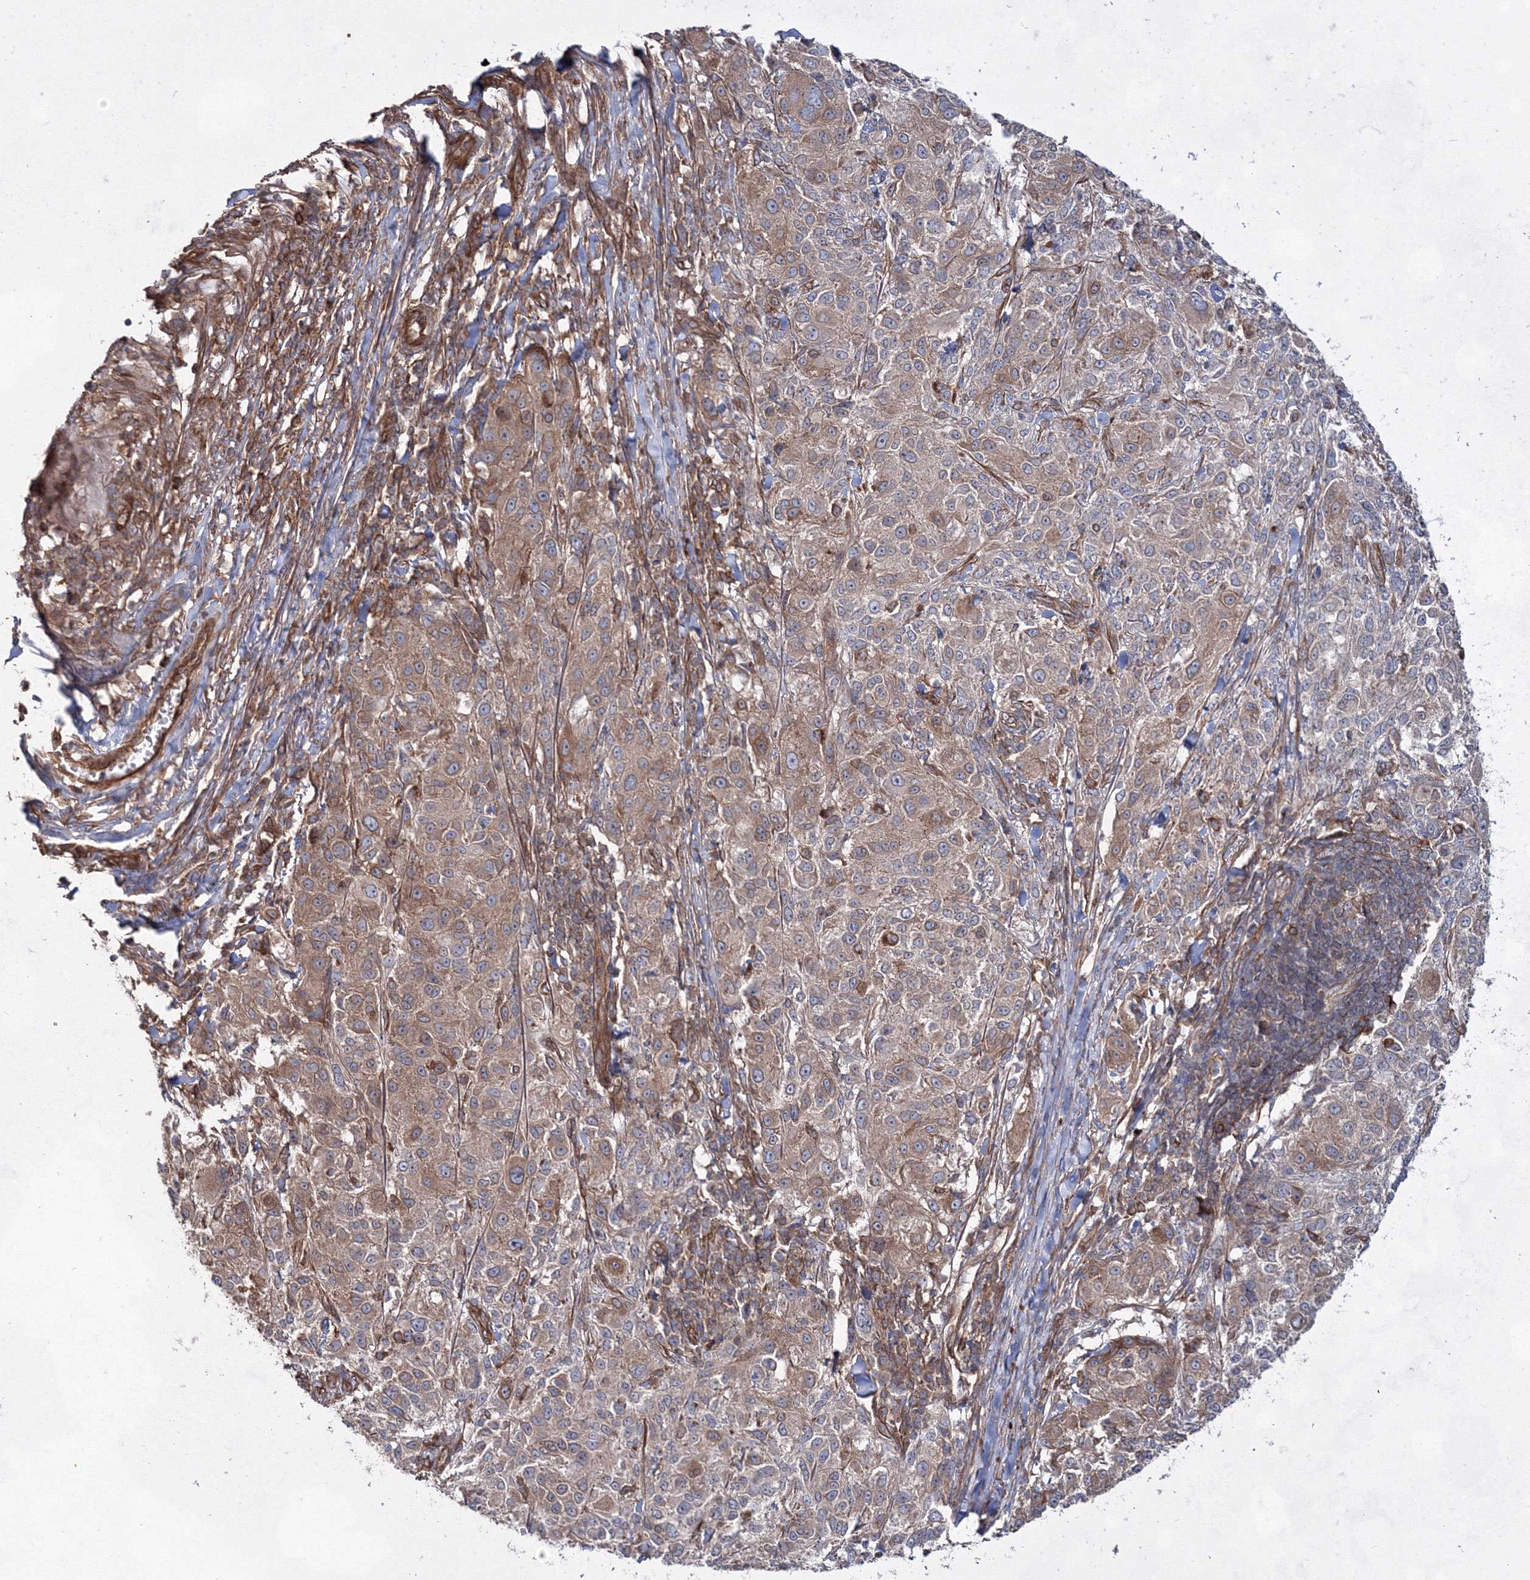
{"staining": {"intensity": "moderate", "quantity": "25%-75%", "location": "cytoplasmic/membranous"}, "tissue": "melanoma", "cell_type": "Tumor cells", "image_type": "cancer", "snomed": [{"axis": "morphology", "description": "Necrosis, NOS"}, {"axis": "morphology", "description": "Malignant melanoma, NOS"}, {"axis": "topography", "description": "Skin"}], "caption": "Moderate cytoplasmic/membranous expression for a protein is appreciated in approximately 25%-75% of tumor cells of melanoma using immunohistochemistry.", "gene": "EXOC6", "patient": {"sex": "female", "age": 87}}